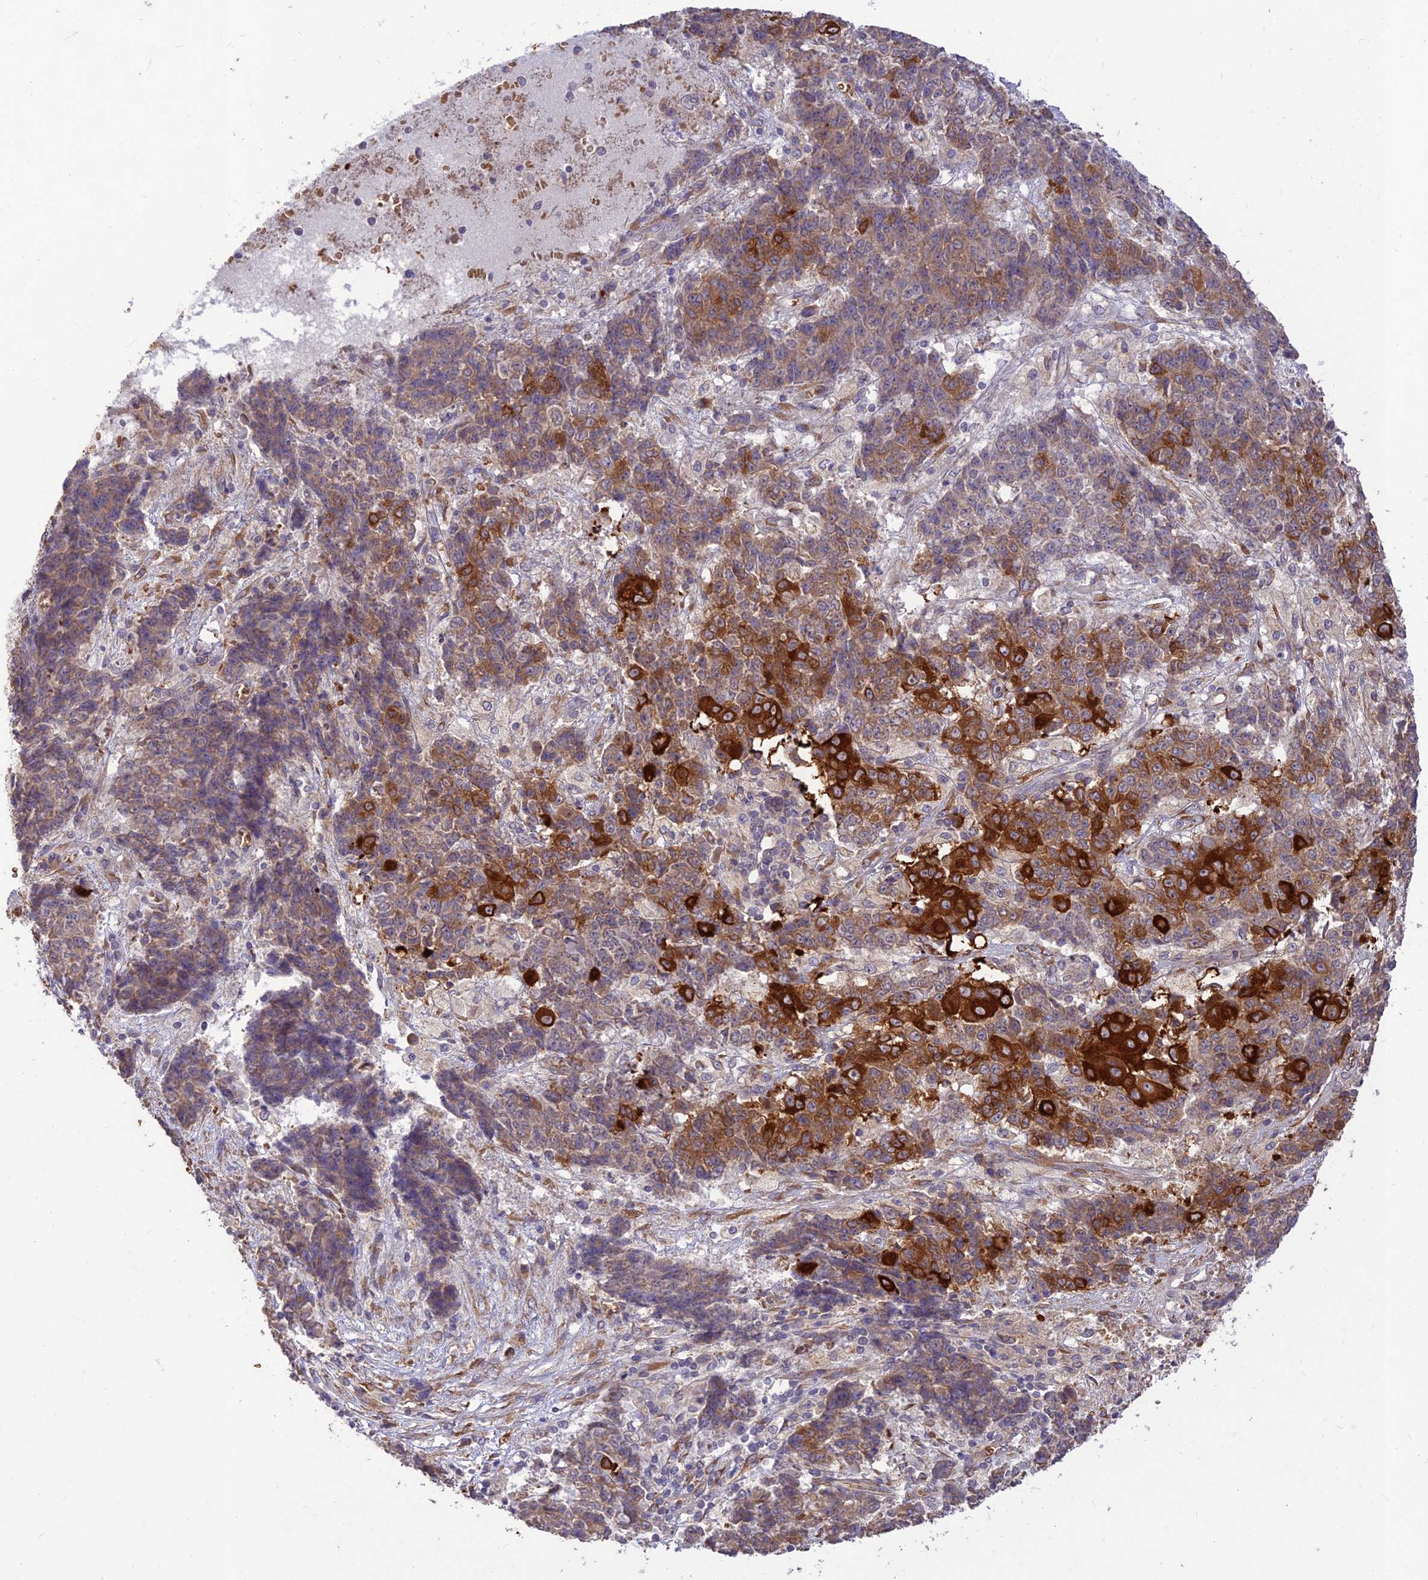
{"staining": {"intensity": "strong", "quantity": "<25%", "location": "cytoplasmic/membranous"}, "tissue": "ovarian cancer", "cell_type": "Tumor cells", "image_type": "cancer", "snomed": [{"axis": "morphology", "description": "Carcinoma, endometroid"}, {"axis": "topography", "description": "Ovary"}], "caption": "IHC (DAB (3,3'-diaminobenzidine)) staining of endometroid carcinoma (ovarian) shows strong cytoplasmic/membranous protein positivity in approximately <25% of tumor cells.", "gene": "PPP1R11", "patient": {"sex": "female", "age": 42}}